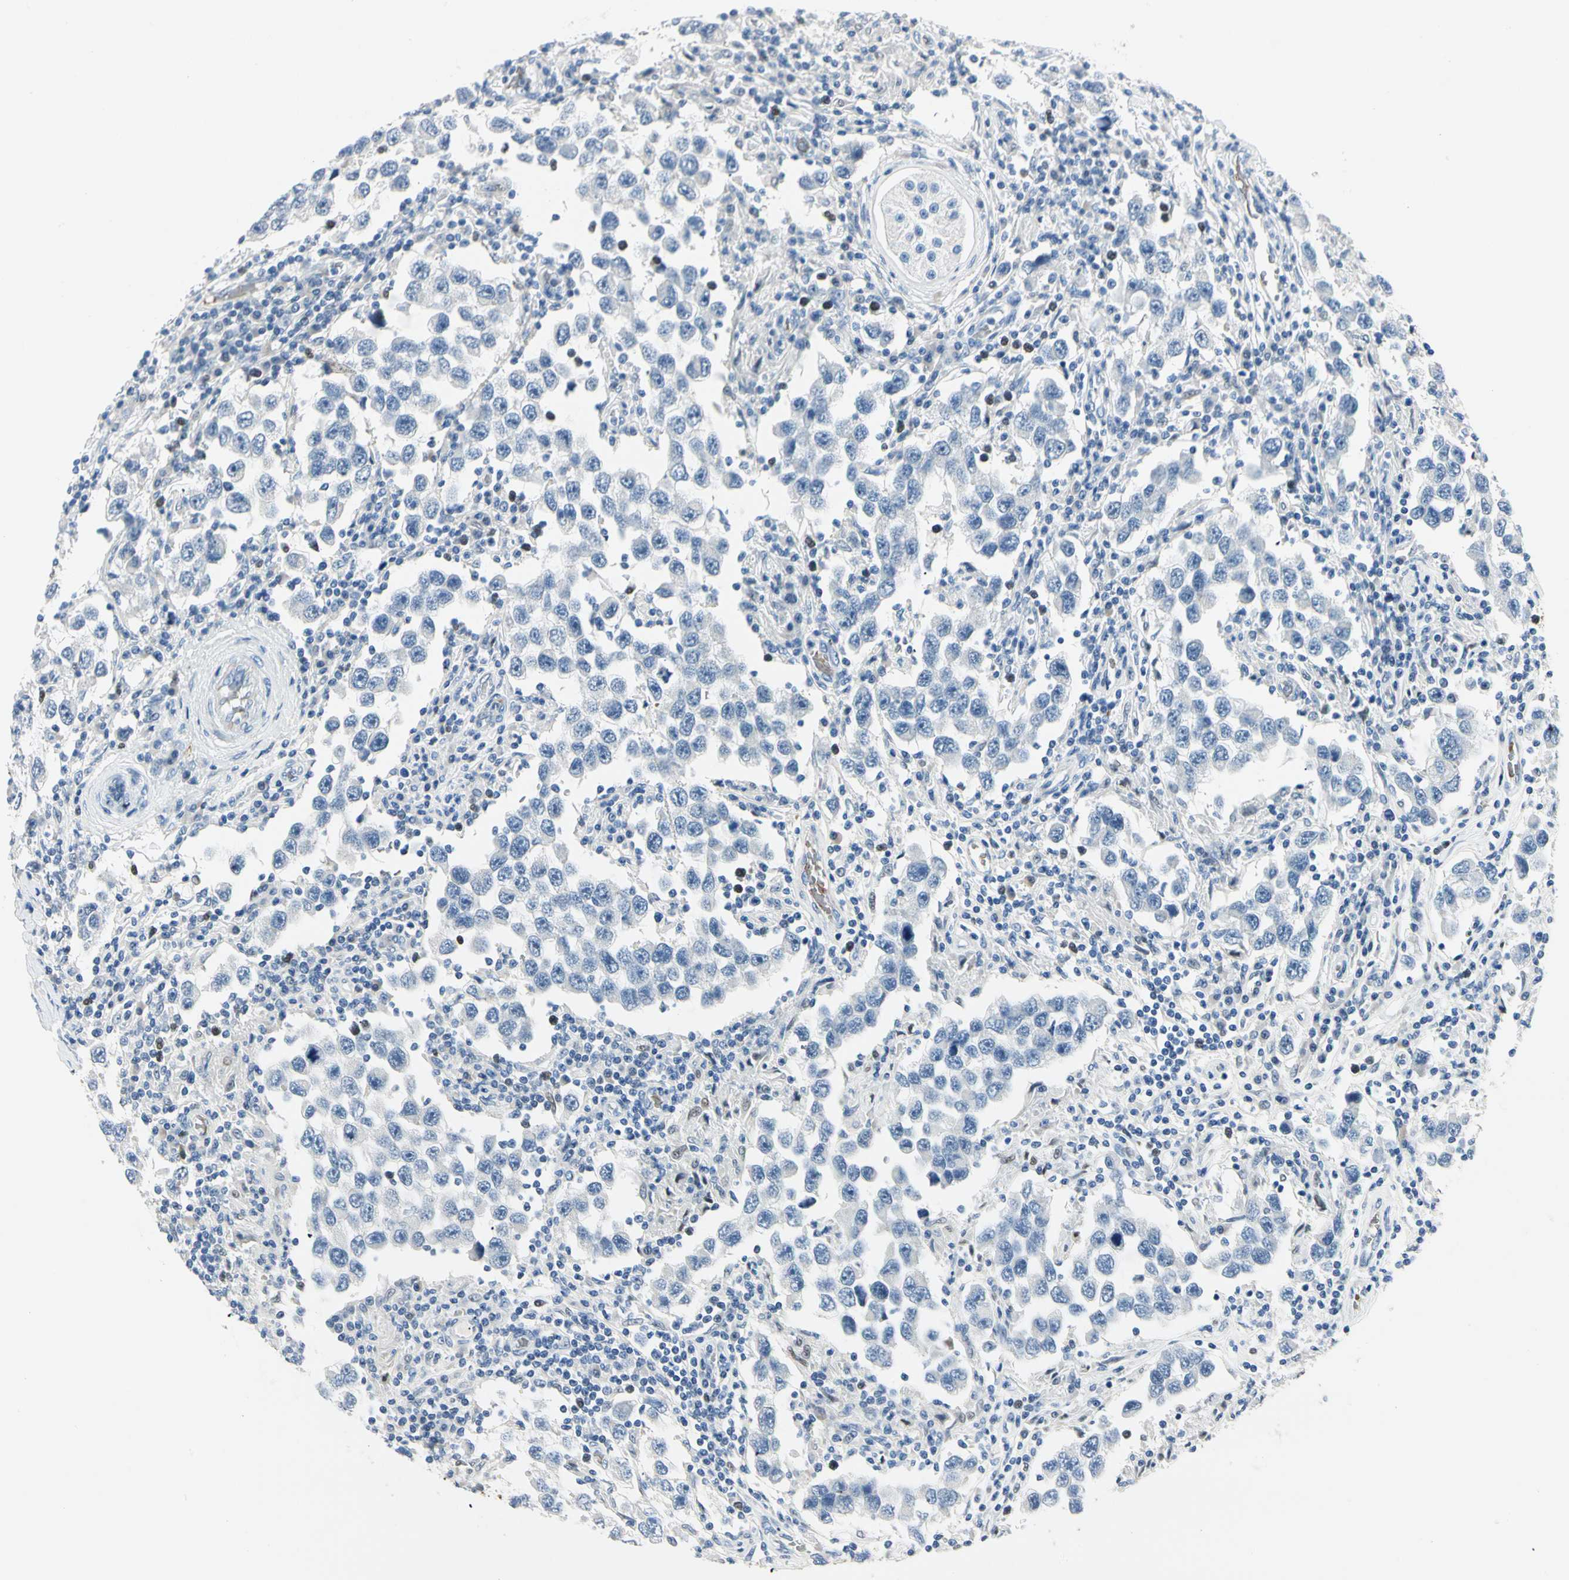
{"staining": {"intensity": "negative", "quantity": "none", "location": "none"}, "tissue": "testis cancer", "cell_type": "Tumor cells", "image_type": "cancer", "snomed": [{"axis": "morphology", "description": "Carcinoma, Embryonal, NOS"}, {"axis": "topography", "description": "Testis"}], "caption": "A high-resolution image shows immunohistochemistry staining of embryonal carcinoma (testis), which shows no significant expression in tumor cells.", "gene": "CA1", "patient": {"sex": "male", "age": 21}}